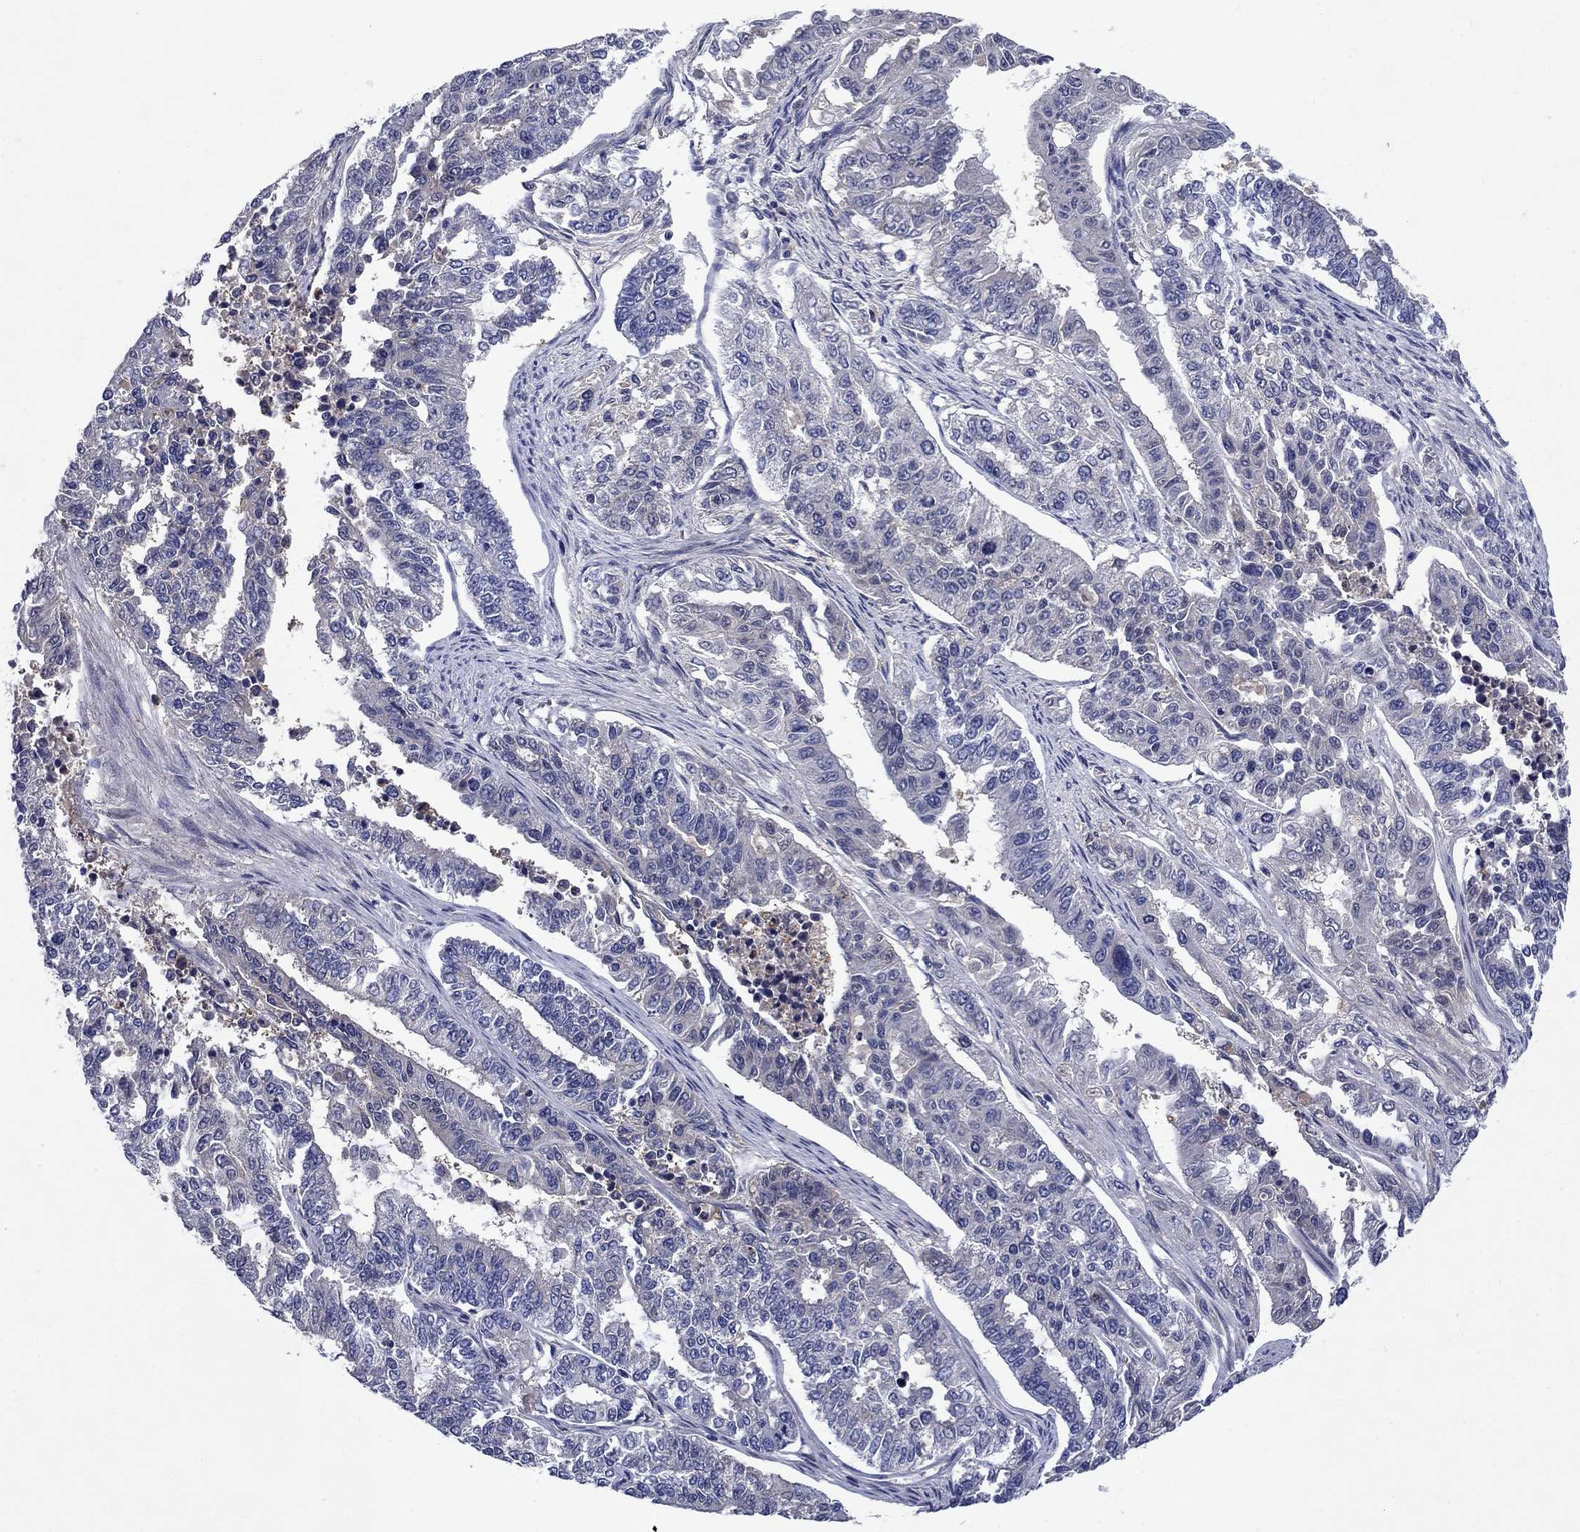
{"staining": {"intensity": "negative", "quantity": "none", "location": "none"}, "tissue": "endometrial cancer", "cell_type": "Tumor cells", "image_type": "cancer", "snomed": [{"axis": "morphology", "description": "Adenocarcinoma, NOS"}, {"axis": "topography", "description": "Uterus"}], "caption": "Tumor cells are negative for protein expression in human endometrial cancer (adenocarcinoma).", "gene": "STAB2", "patient": {"sex": "female", "age": 59}}